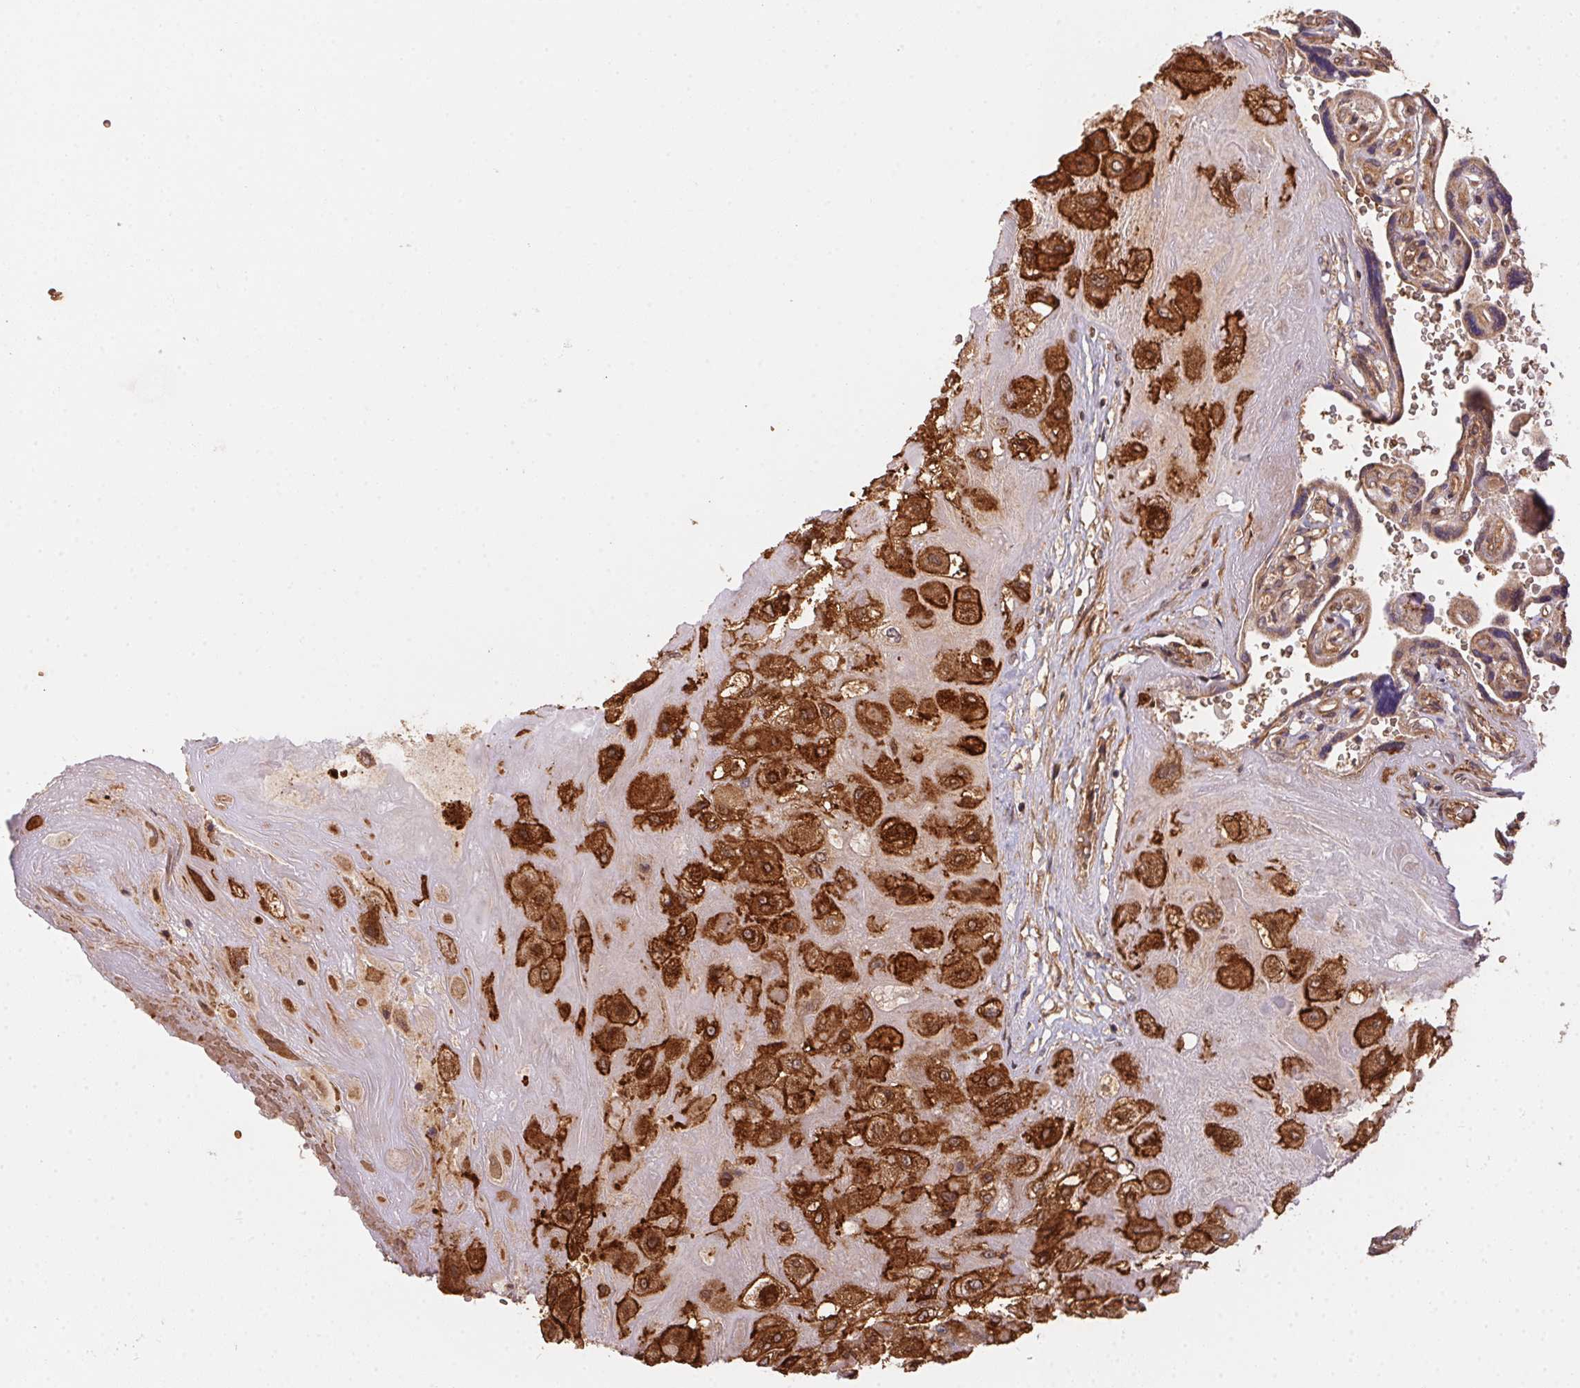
{"staining": {"intensity": "strong", "quantity": ">75%", "location": "cytoplasmic/membranous"}, "tissue": "placenta", "cell_type": "Decidual cells", "image_type": "normal", "snomed": [{"axis": "morphology", "description": "Normal tissue, NOS"}, {"axis": "topography", "description": "Placenta"}], "caption": "Immunohistochemistry (DAB) staining of benign human placenta shows strong cytoplasmic/membranous protein staining in approximately >75% of decidual cells. Nuclei are stained in blue.", "gene": "USE1", "patient": {"sex": "female", "age": 32}}